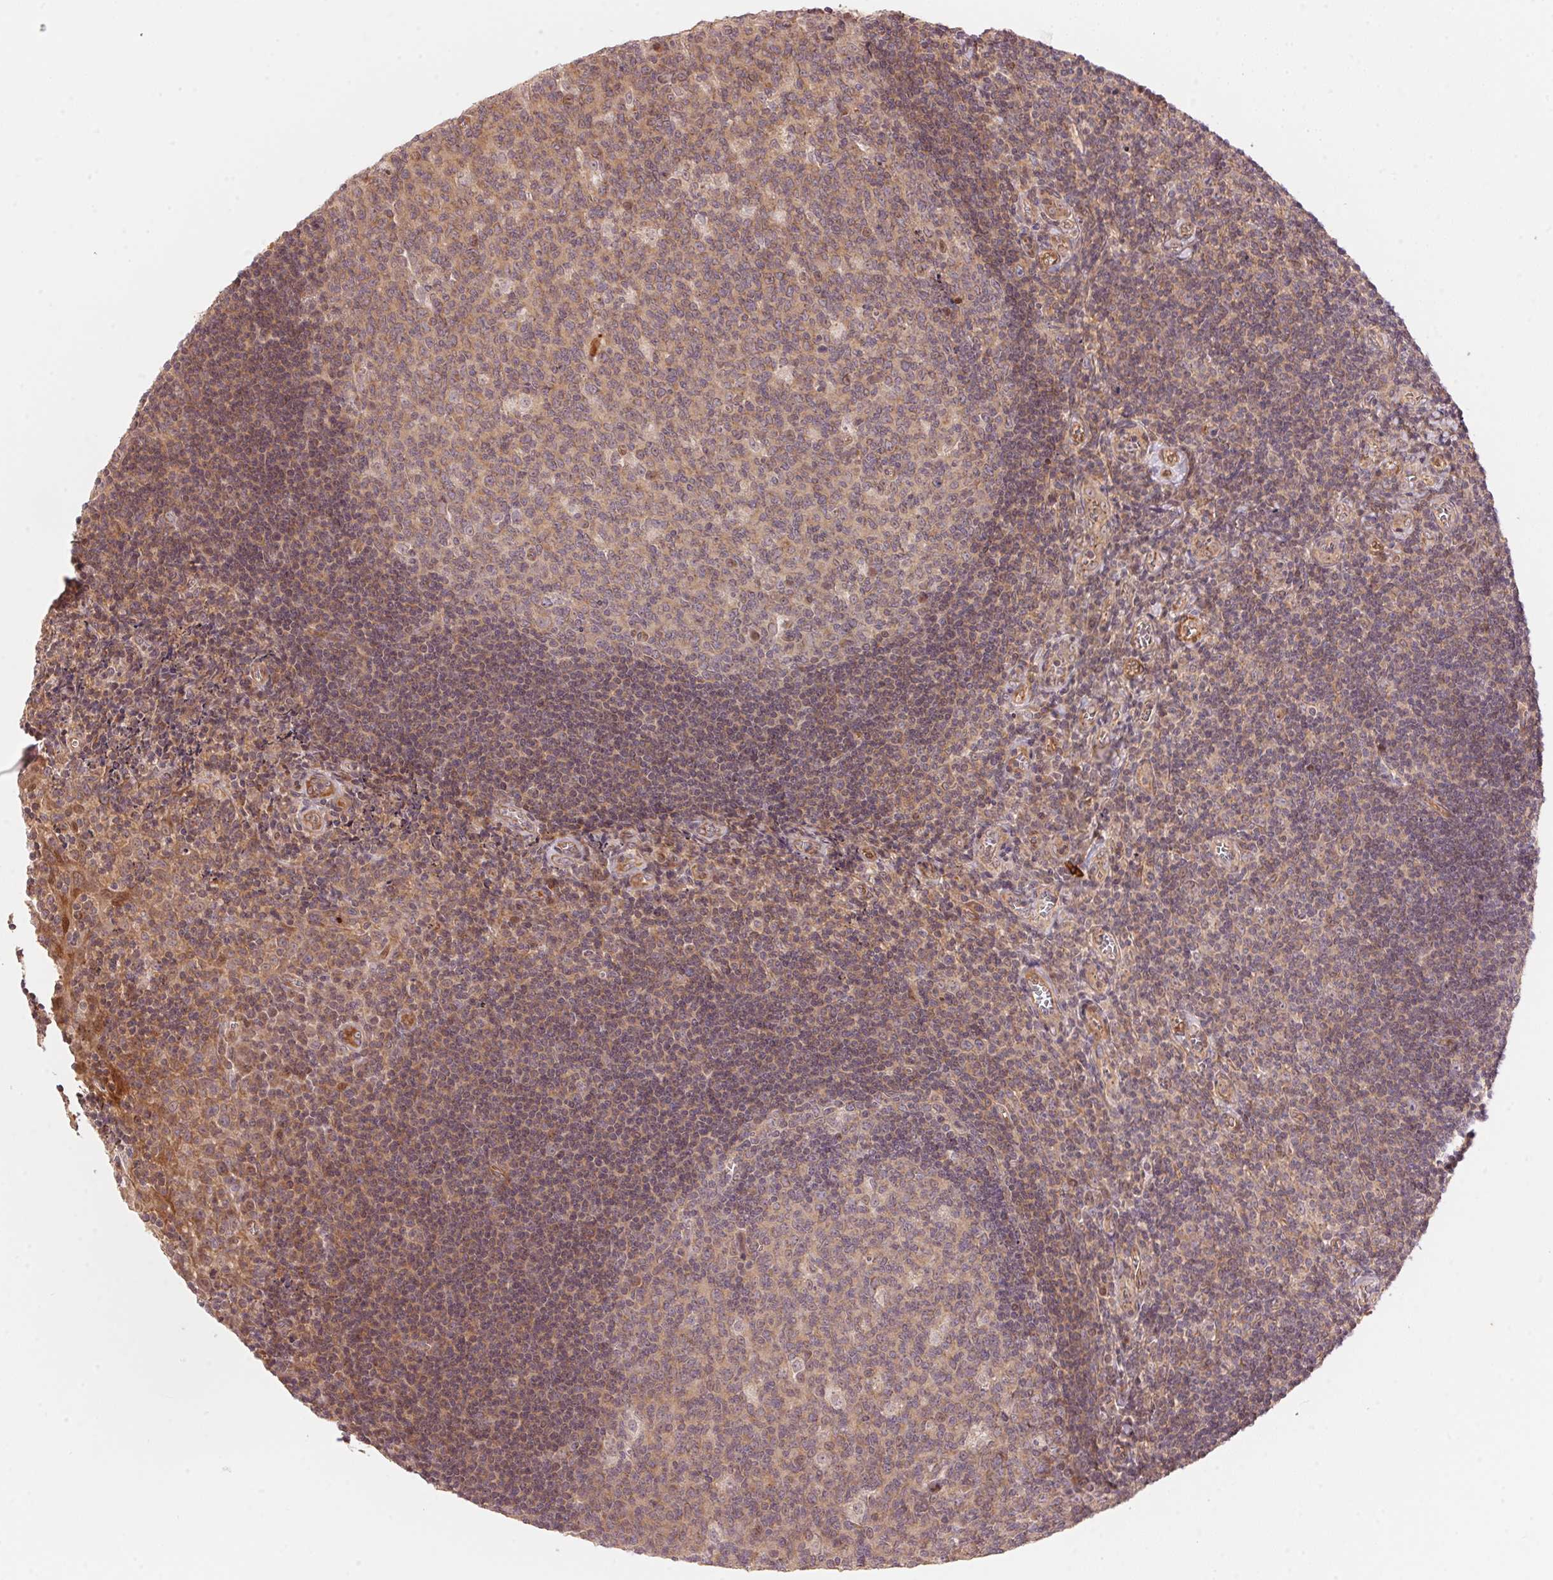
{"staining": {"intensity": "weak", "quantity": "25%-75%", "location": "cytoplasmic/membranous"}, "tissue": "tonsil", "cell_type": "Germinal center cells", "image_type": "normal", "snomed": [{"axis": "morphology", "description": "Normal tissue, NOS"}, {"axis": "morphology", "description": "Inflammation, NOS"}, {"axis": "topography", "description": "Tonsil"}], "caption": "Protein staining of benign tonsil shows weak cytoplasmic/membranous expression in approximately 25%-75% of germinal center cells.", "gene": "TNIP2", "patient": {"sex": "female", "age": 31}}